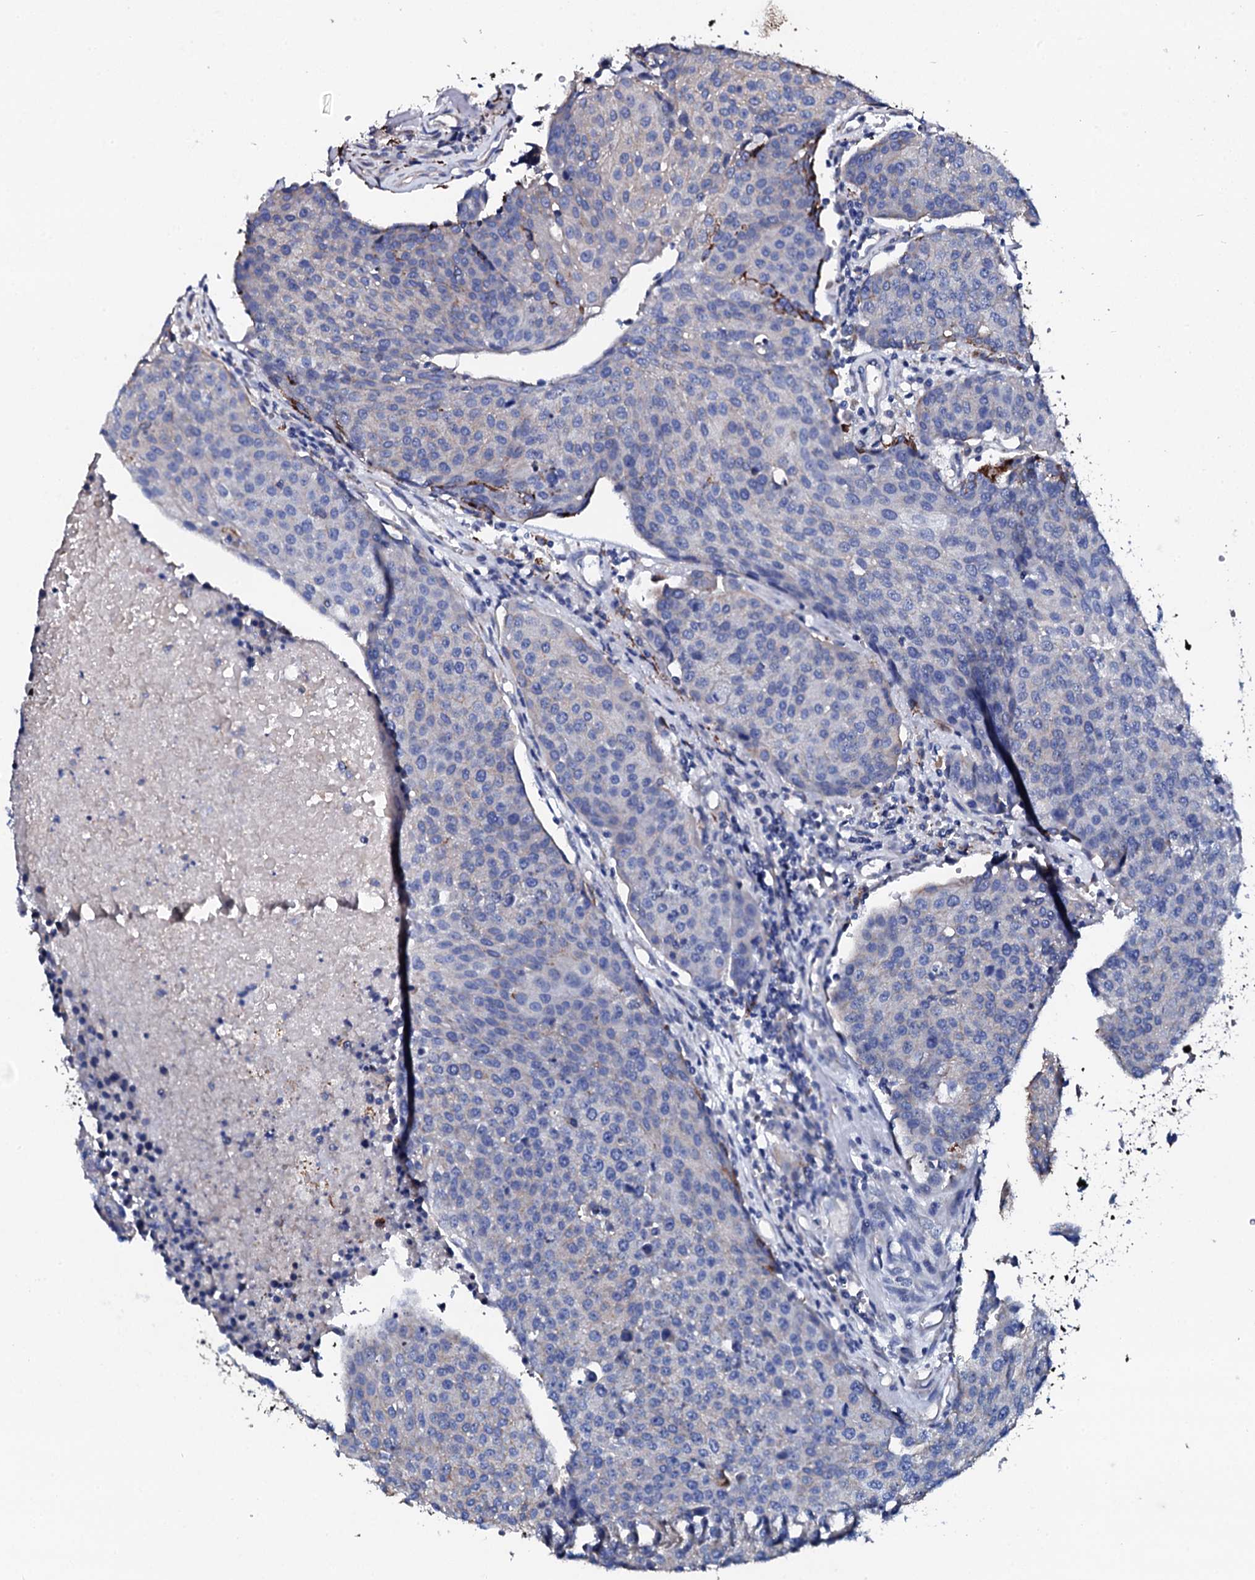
{"staining": {"intensity": "negative", "quantity": "none", "location": "none"}, "tissue": "urothelial cancer", "cell_type": "Tumor cells", "image_type": "cancer", "snomed": [{"axis": "morphology", "description": "Urothelial carcinoma, High grade"}, {"axis": "topography", "description": "Urinary bladder"}], "caption": "Micrograph shows no significant protein positivity in tumor cells of high-grade urothelial carcinoma.", "gene": "KLHL32", "patient": {"sex": "female", "age": 85}}